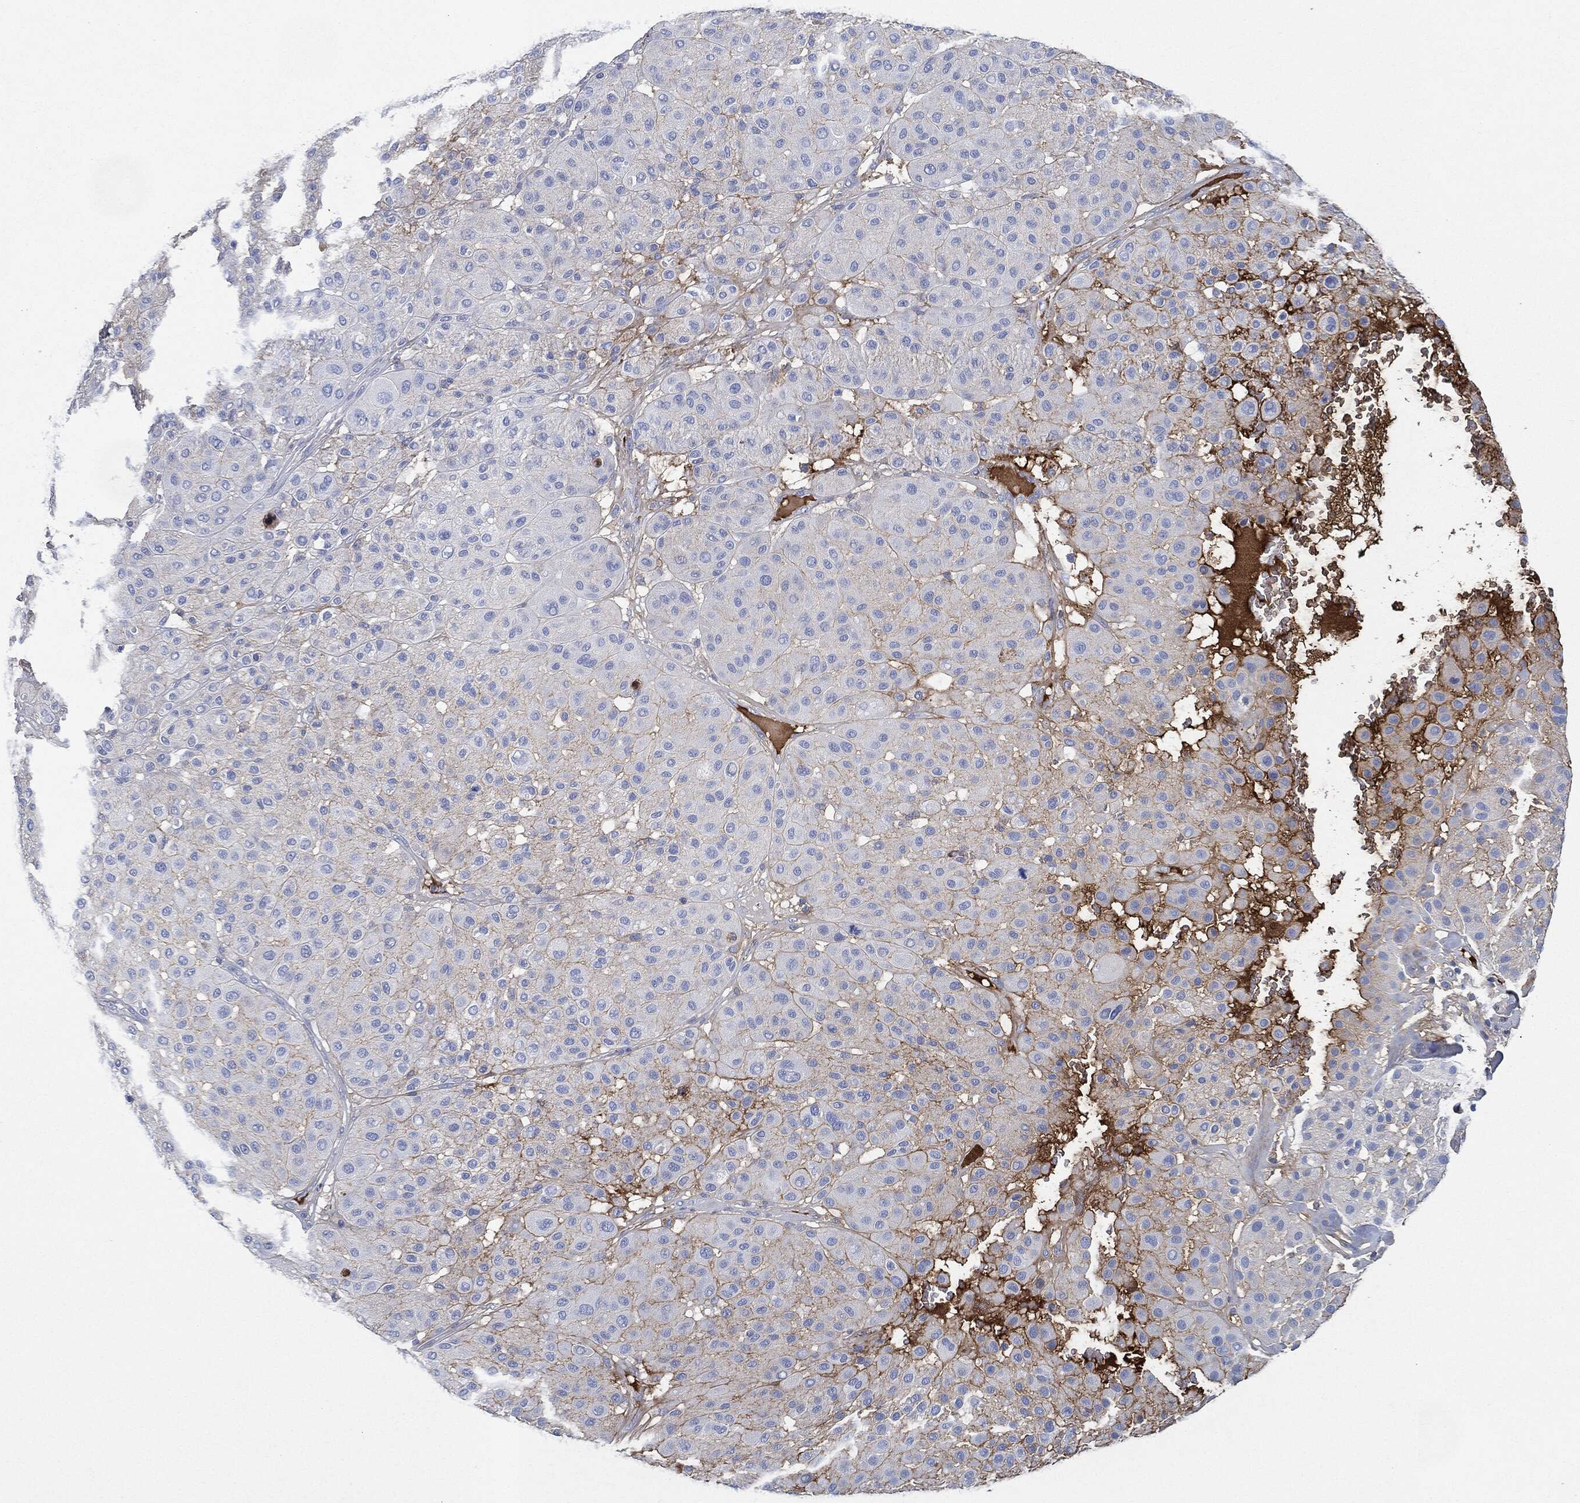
{"staining": {"intensity": "negative", "quantity": "none", "location": "none"}, "tissue": "melanoma", "cell_type": "Tumor cells", "image_type": "cancer", "snomed": [{"axis": "morphology", "description": "Malignant melanoma, Metastatic site"}, {"axis": "topography", "description": "Smooth muscle"}], "caption": "Immunohistochemical staining of human malignant melanoma (metastatic site) reveals no significant expression in tumor cells. (Immunohistochemistry (ihc), brightfield microscopy, high magnification).", "gene": "IGLV6-57", "patient": {"sex": "male", "age": 41}}